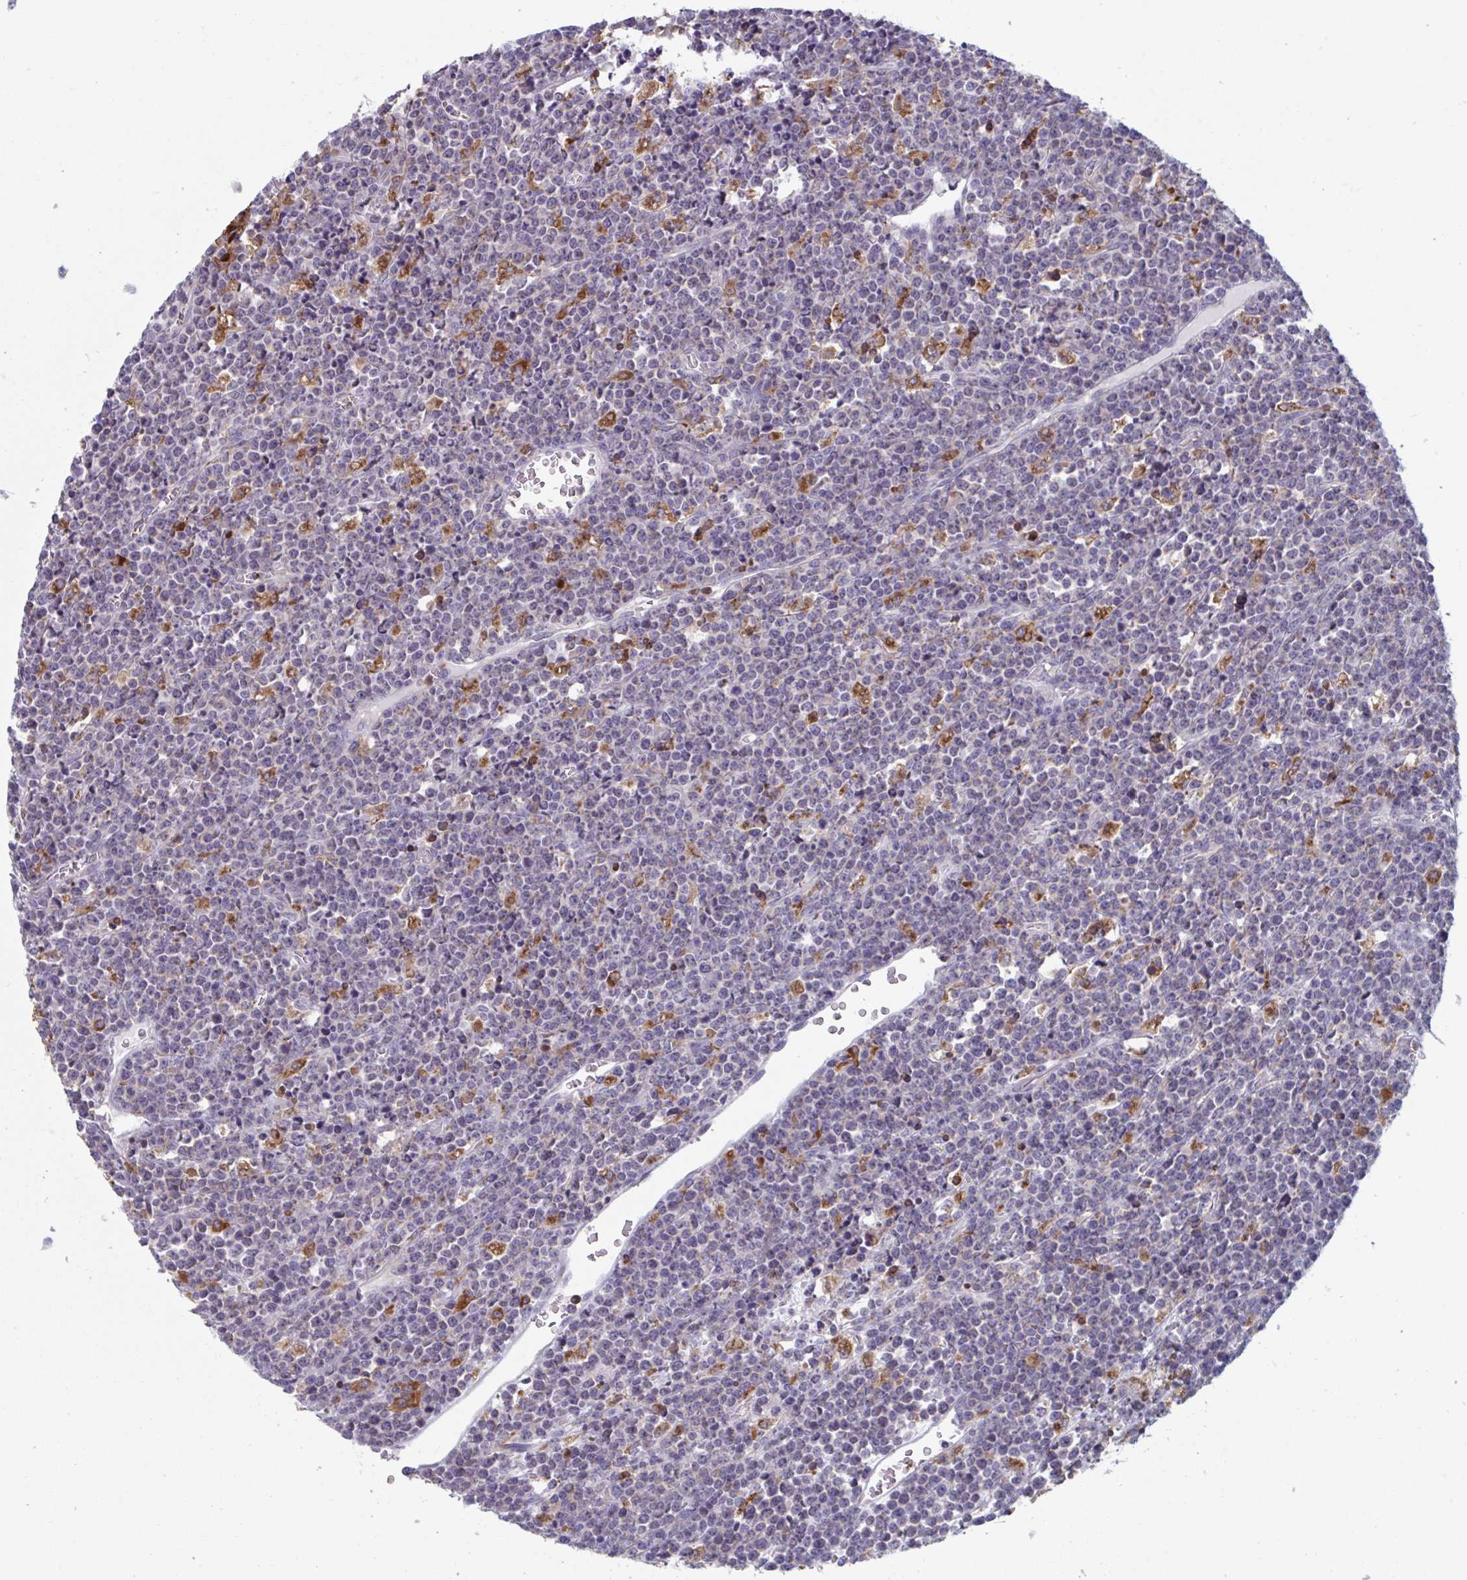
{"staining": {"intensity": "negative", "quantity": "none", "location": "none"}, "tissue": "lymphoma", "cell_type": "Tumor cells", "image_type": "cancer", "snomed": [{"axis": "morphology", "description": "Malignant lymphoma, non-Hodgkin's type, High grade"}, {"axis": "topography", "description": "Ovary"}], "caption": "Immunohistochemistry (IHC) image of human lymphoma stained for a protein (brown), which exhibits no positivity in tumor cells. The staining is performed using DAB brown chromogen with nuclei counter-stained in using hematoxylin.", "gene": "NIPSNAP1", "patient": {"sex": "female", "age": 56}}